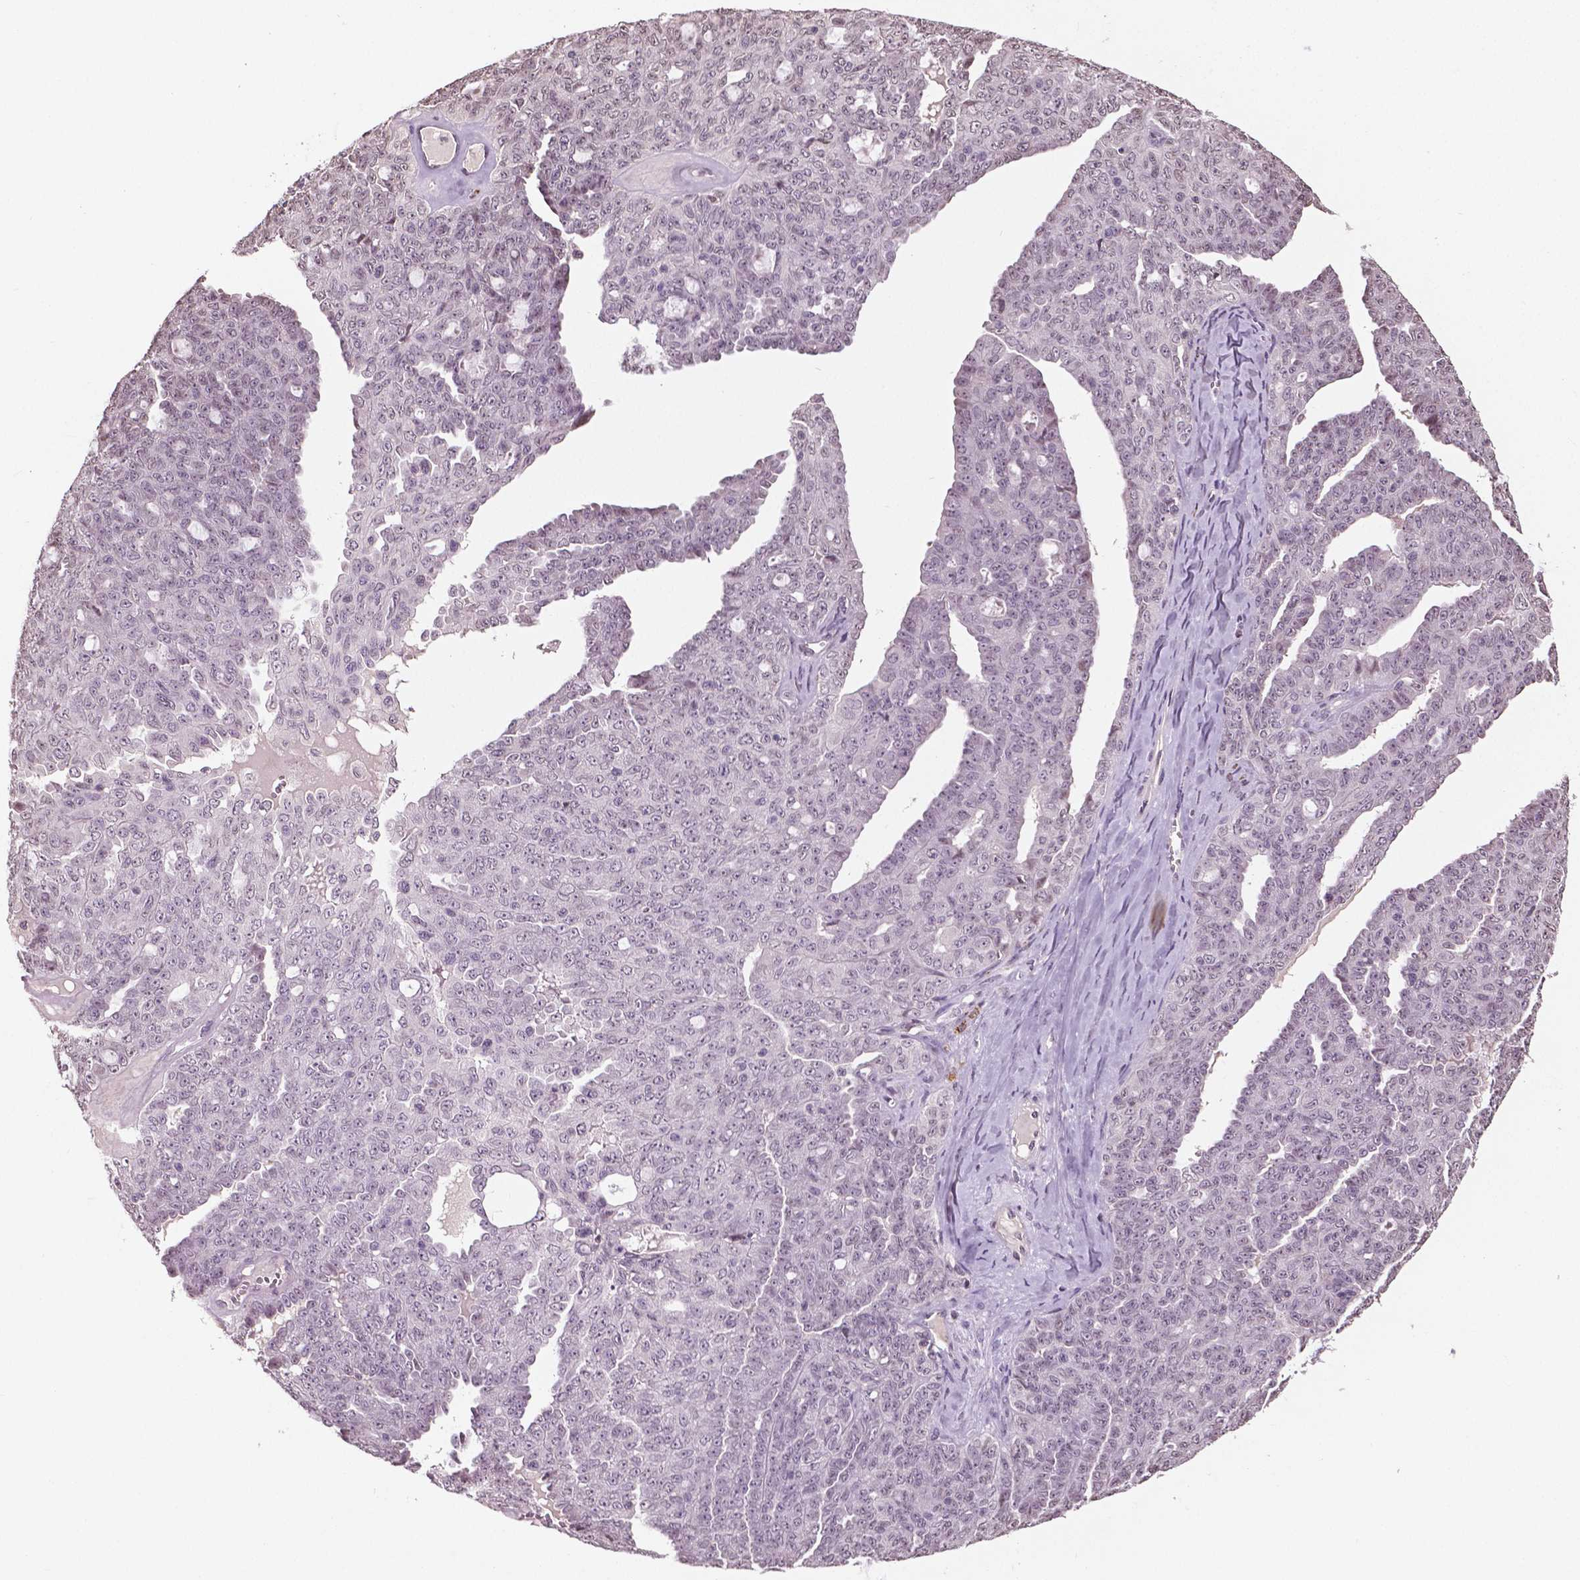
{"staining": {"intensity": "negative", "quantity": "none", "location": "none"}, "tissue": "ovarian cancer", "cell_type": "Tumor cells", "image_type": "cancer", "snomed": [{"axis": "morphology", "description": "Cystadenocarcinoma, serous, NOS"}, {"axis": "topography", "description": "Ovary"}], "caption": "DAB immunohistochemical staining of human ovarian cancer displays no significant staining in tumor cells.", "gene": "DLX5", "patient": {"sex": "female", "age": 71}}